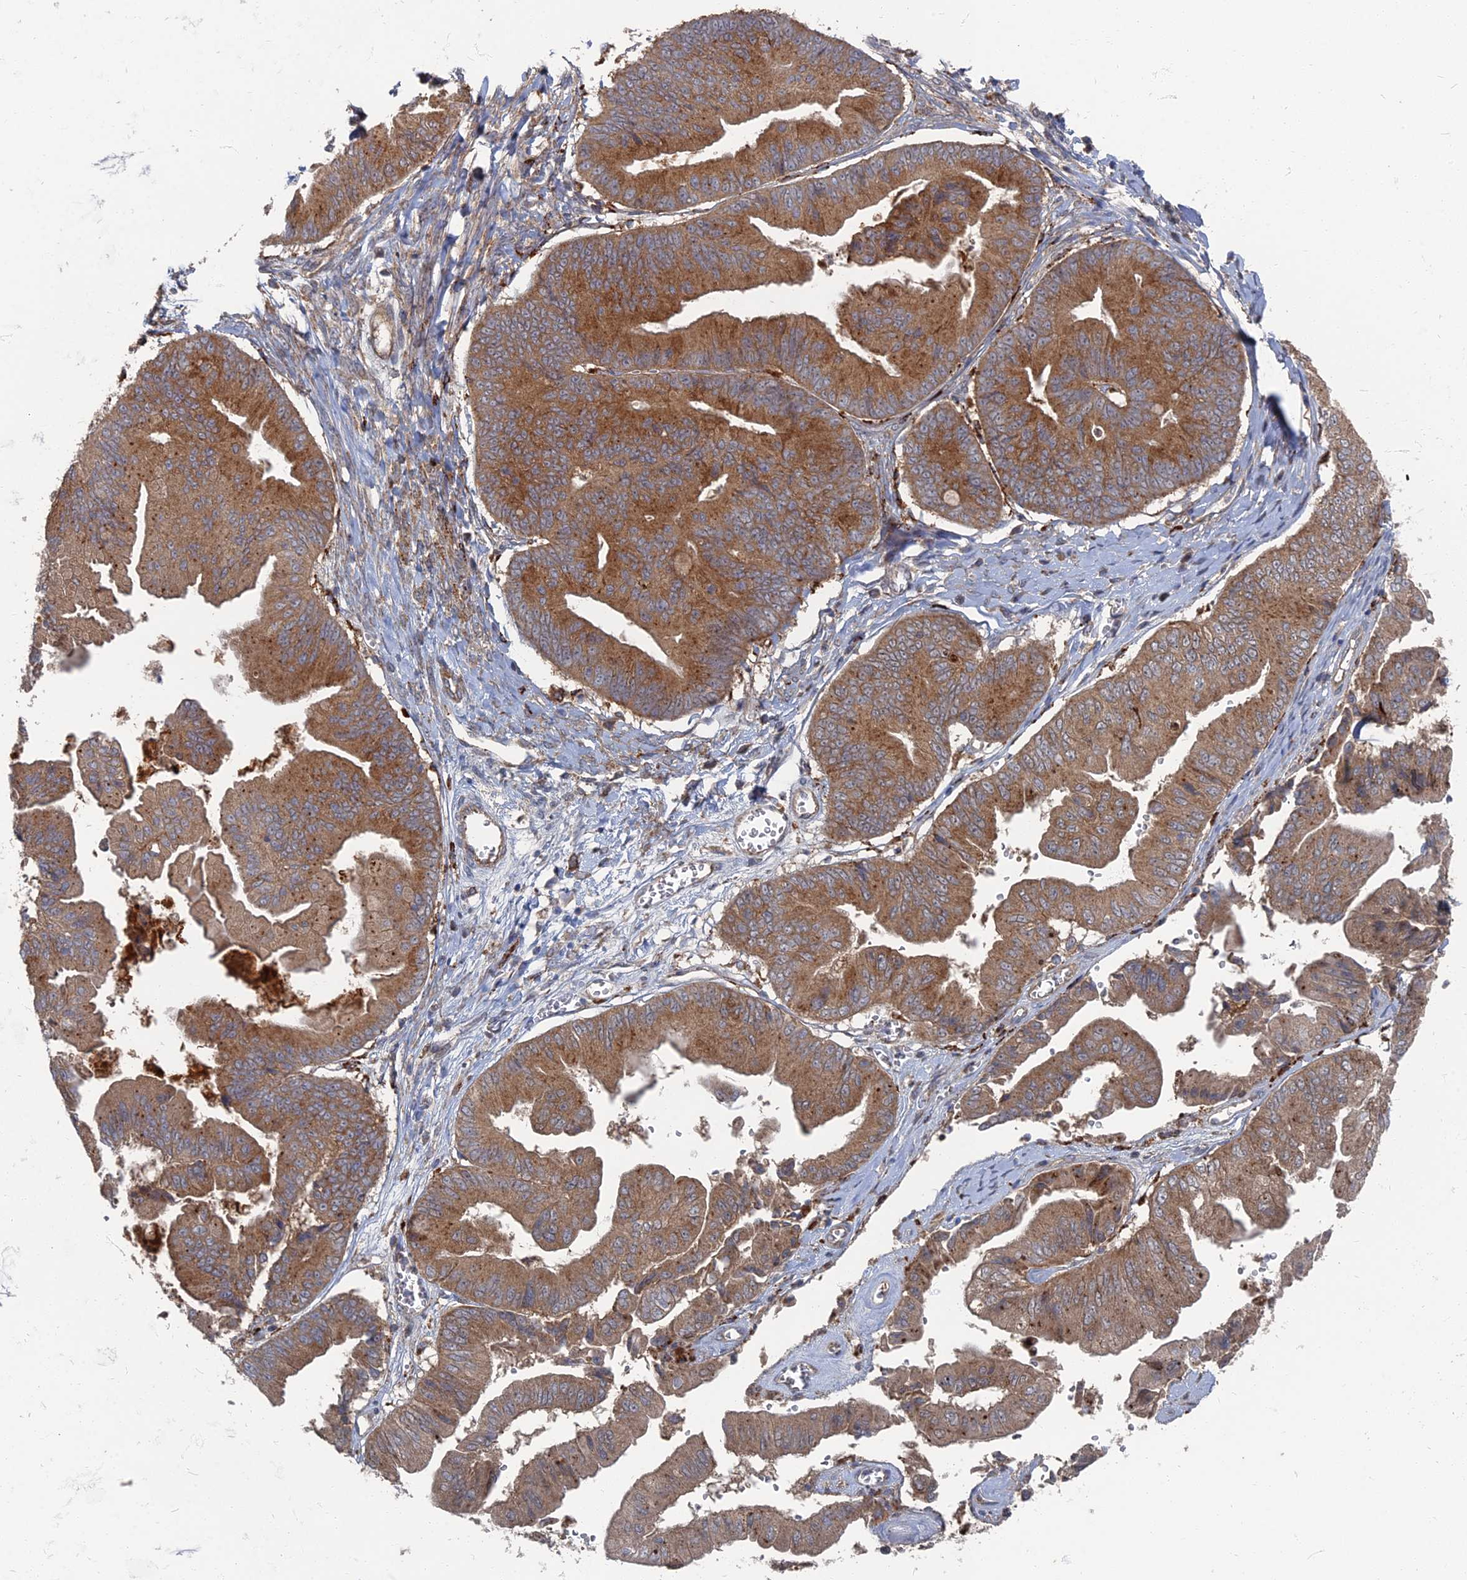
{"staining": {"intensity": "moderate", "quantity": ">75%", "location": "cytoplasmic/membranous"}, "tissue": "ovarian cancer", "cell_type": "Tumor cells", "image_type": "cancer", "snomed": [{"axis": "morphology", "description": "Cystadenocarcinoma, mucinous, NOS"}, {"axis": "topography", "description": "Ovary"}], "caption": "There is medium levels of moderate cytoplasmic/membranous staining in tumor cells of ovarian cancer, as demonstrated by immunohistochemical staining (brown color).", "gene": "PPCDC", "patient": {"sex": "female", "age": 61}}